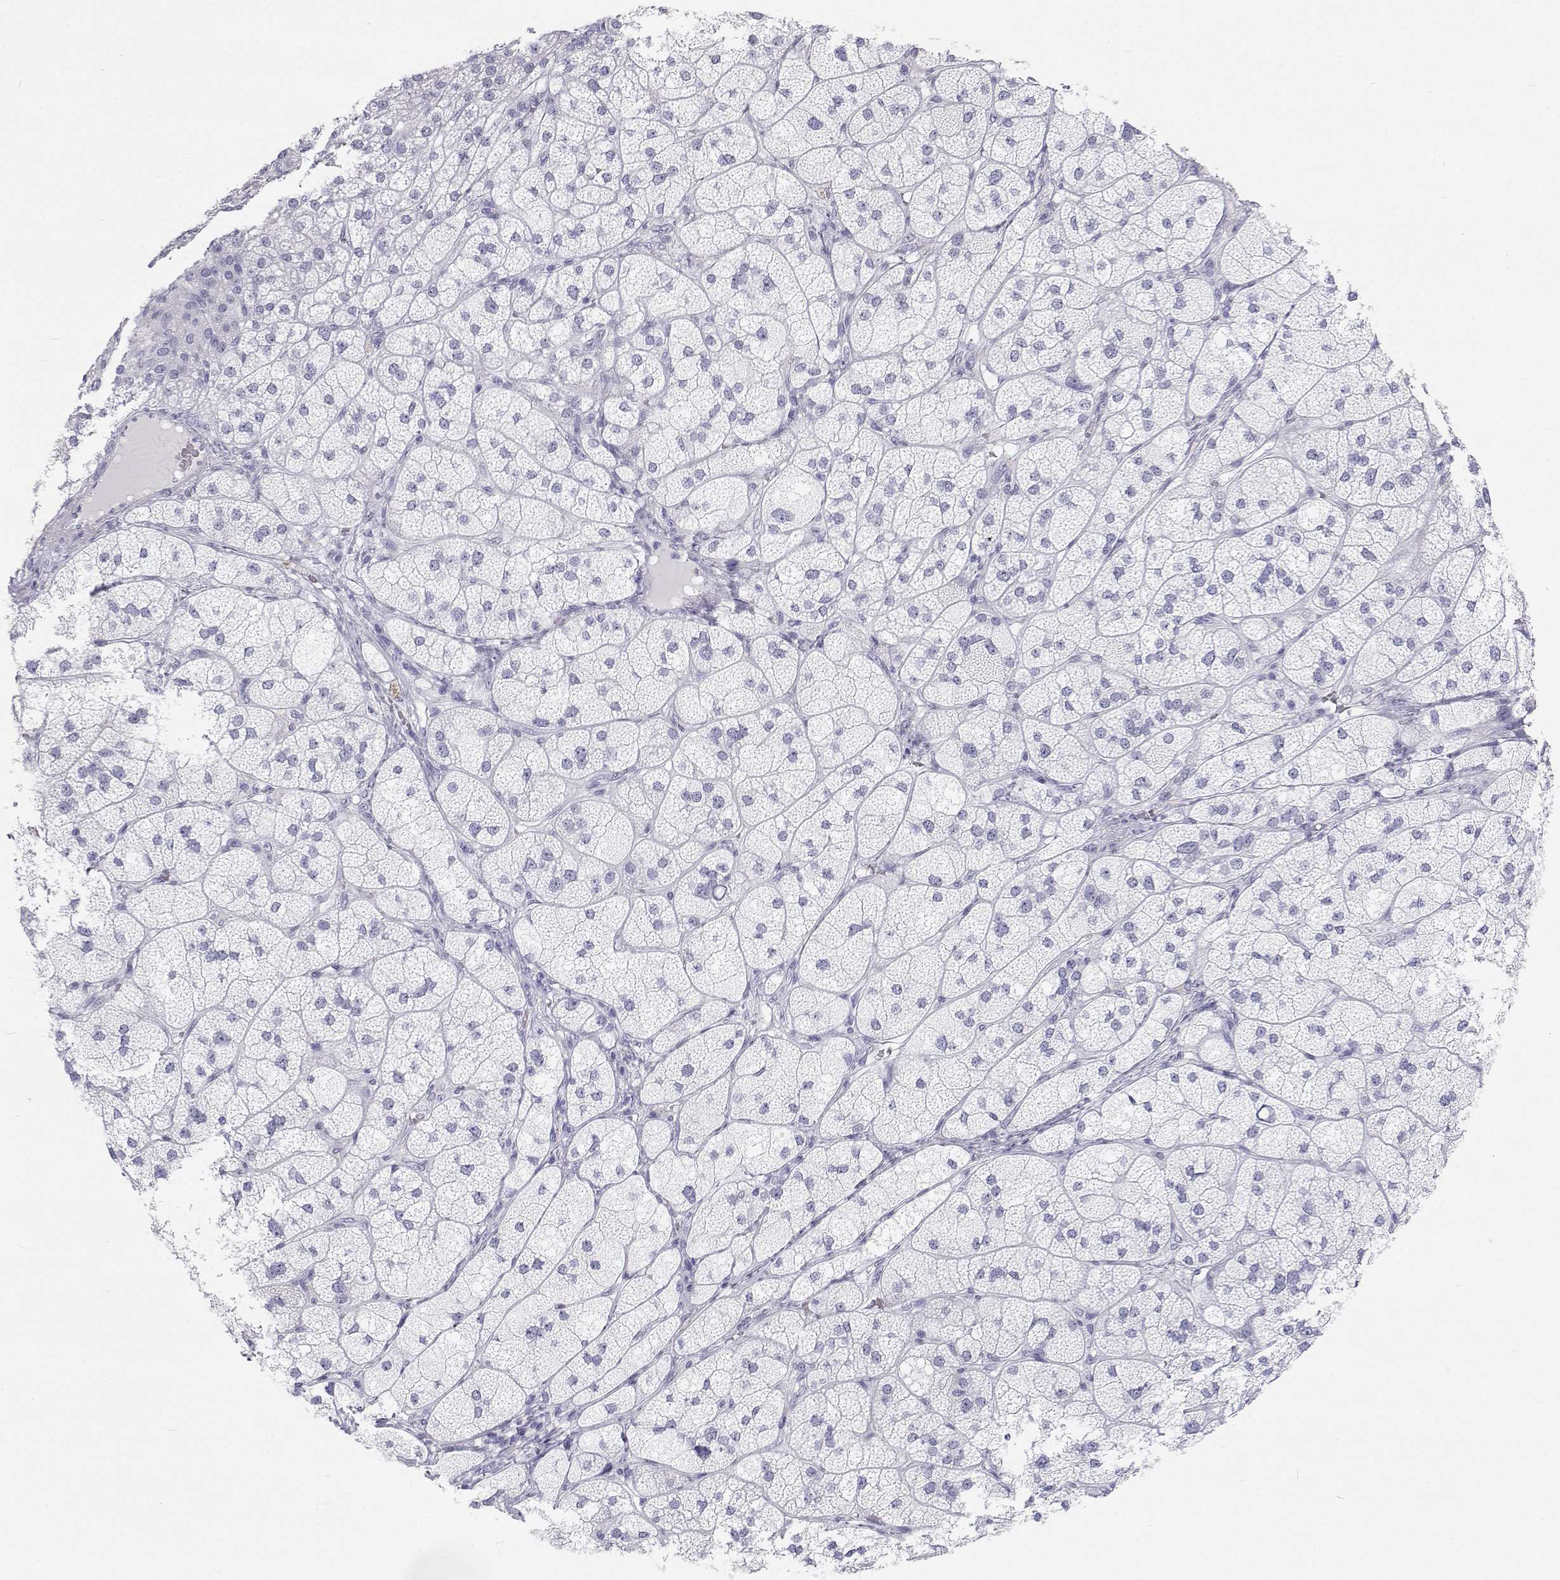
{"staining": {"intensity": "negative", "quantity": "none", "location": "none"}, "tissue": "adrenal gland", "cell_type": "Glandular cells", "image_type": "normal", "snomed": [{"axis": "morphology", "description": "Normal tissue, NOS"}, {"axis": "topography", "description": "Adrenal gland"}], "caption": "Immunohistochemical staining of benign human adrenal gland demonstrates no significant staining in glandular cells.", "gene": "SFTPB", "patient": {"sex": "female", "age": 60}}